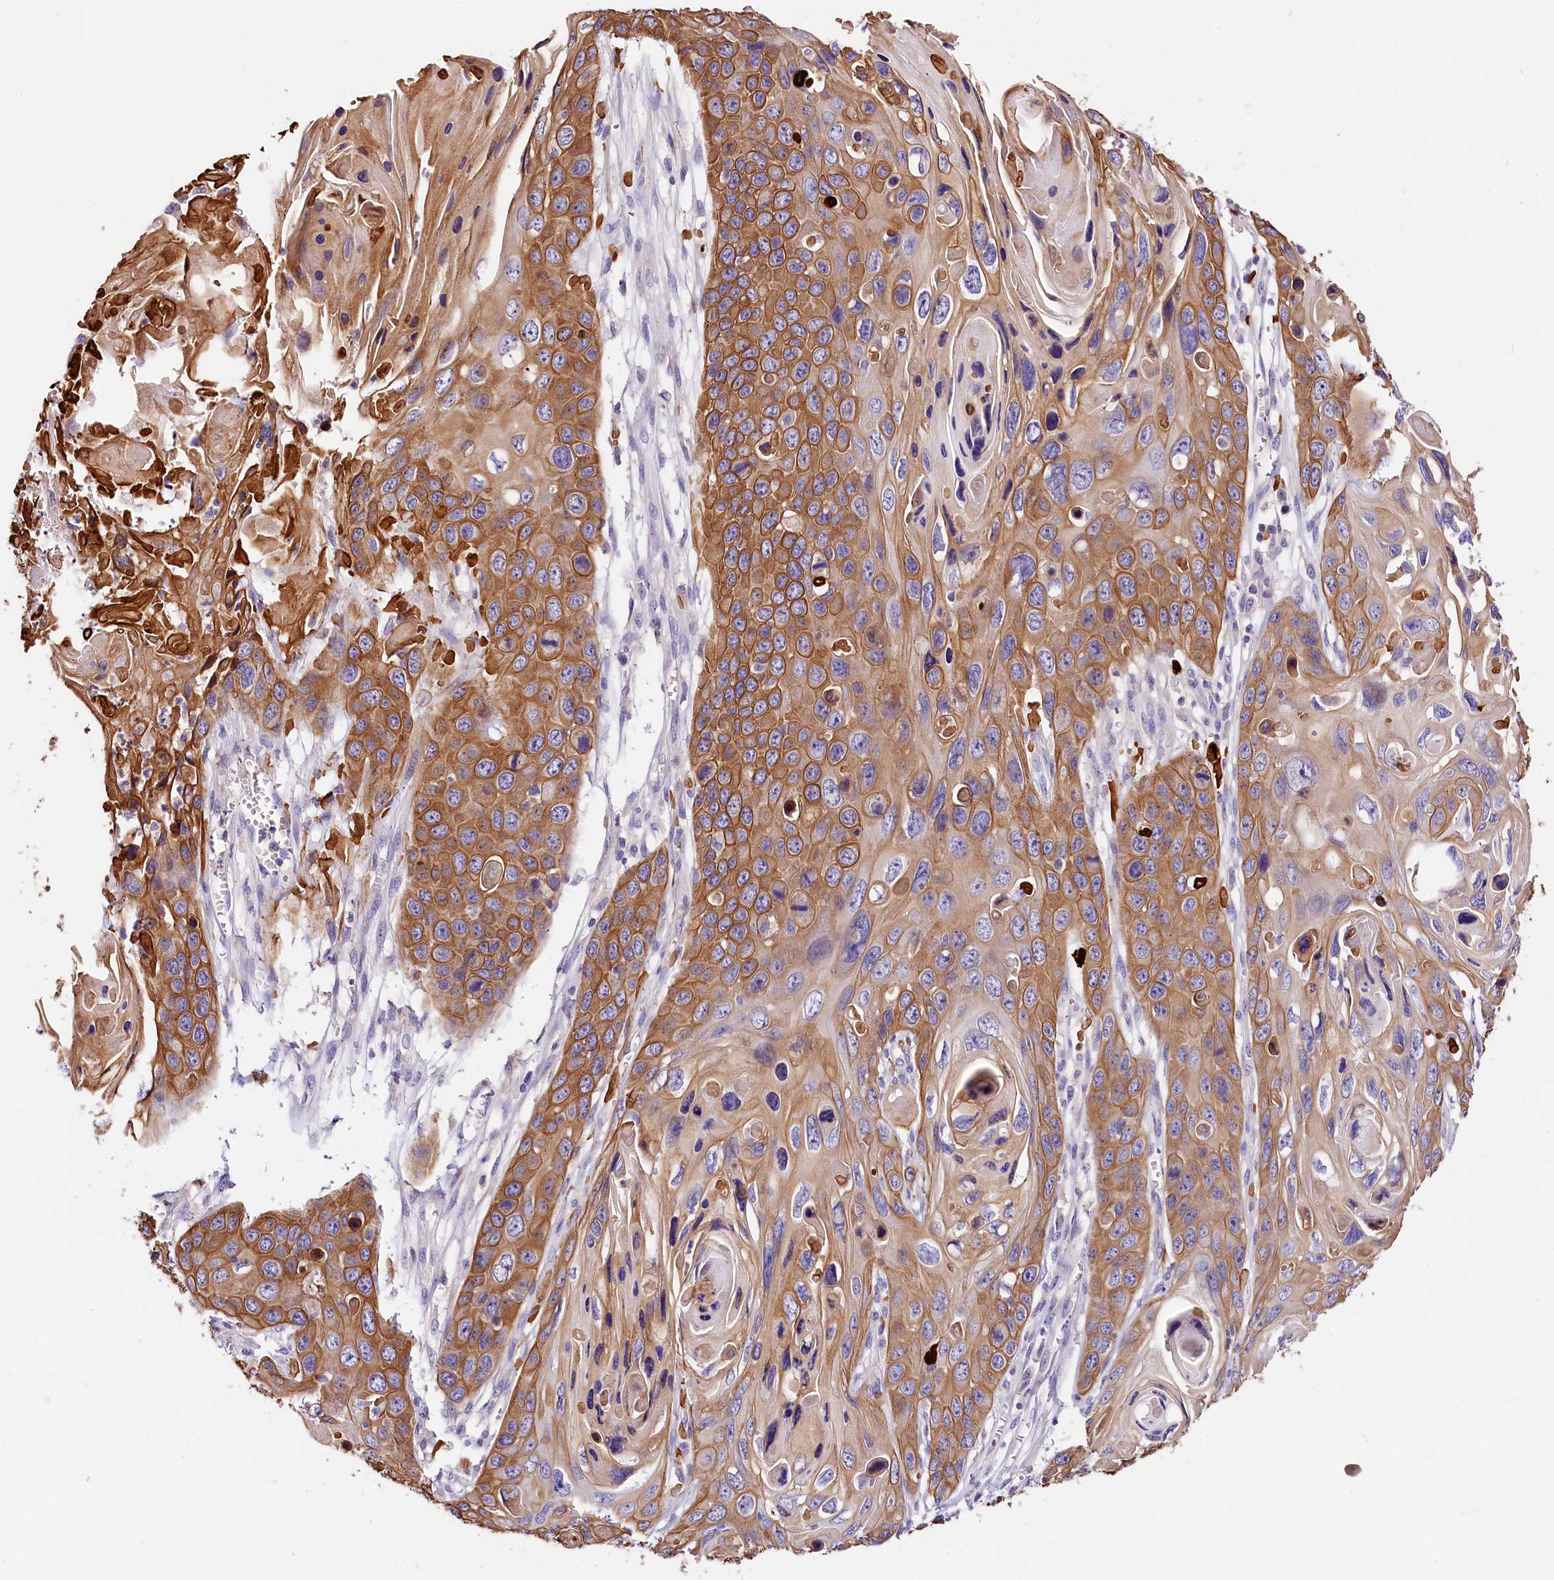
{"staining": {"intensity": "moderate", "quantity": ">75%", "location": "cytoplasmic/membranous"}, "tissue": "skin cancer", "cell_type": "Tumor cells", "image_type": "cancer", "snomed": [{"axis": "morphology", "description": "Squamous cell carcinoma, NOS"}, {"axis": "topography", "description": "Skin"}], "caption": "Immunohistochemistry (IHC) staining of skin squamous cell carcinoma, which displays medium levels of moderate cytoplasmic/membranous staining in approximately >75% of tumor cells indicating moderate cytoplasmic/membranous protein staining. The staining was performed using DAB (3,3'-diaminobenzidine) (brown) for protein detection and nuclei were counterstained in hematoxylin (blue).", "gene": "ARMC6", "patient": {"sex": "male", "age": 55}}